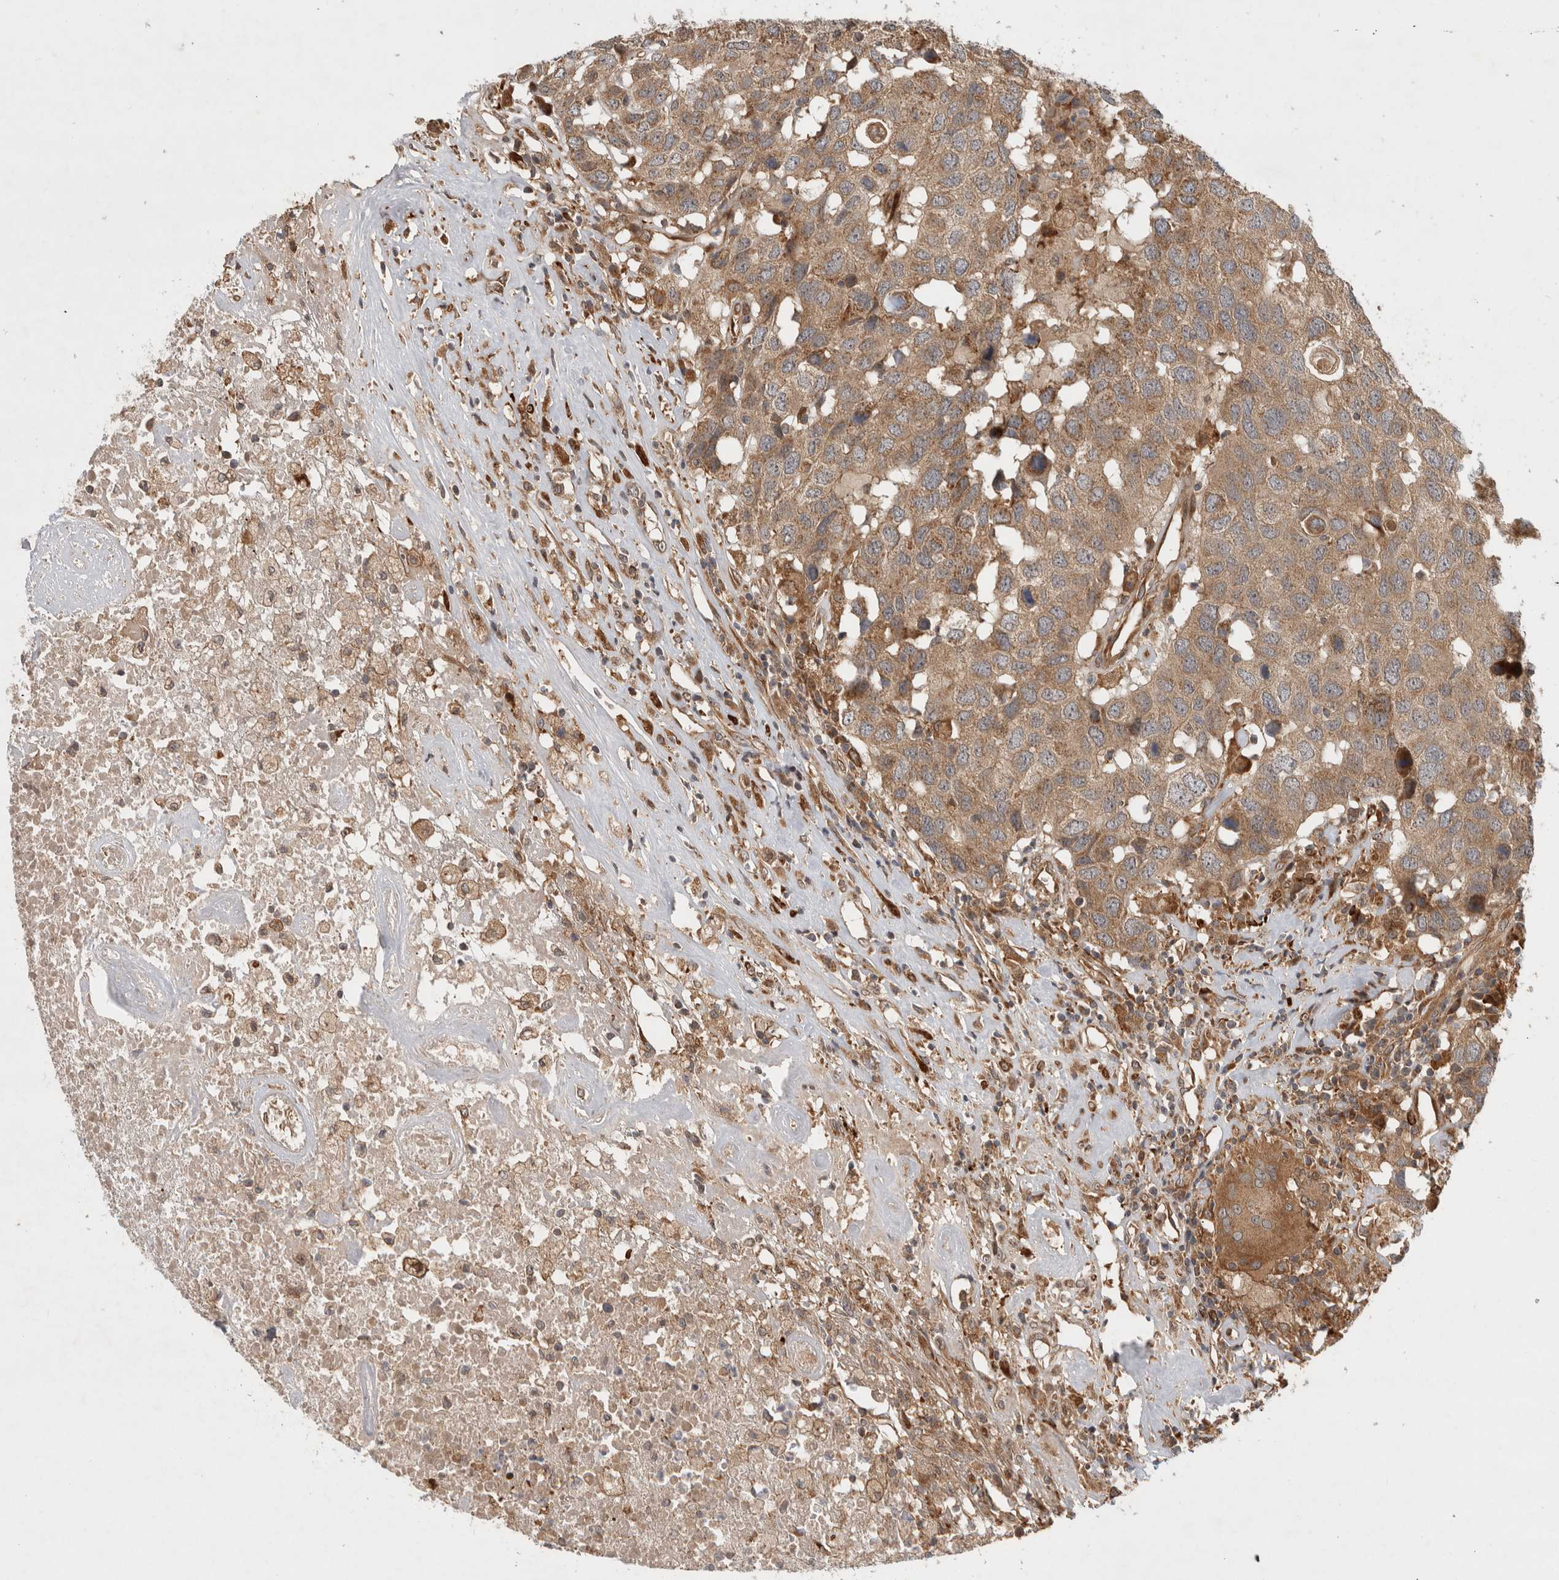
{"staining": {"intensity": "weak", "quantity": ">75%", "location": "cytoplasmic/membranous"}, "tissue": "head and neck cancer", "cell_type": "Tumor cells", "image_type": "cancer", "snomed": [{"axis": "morphology", "description": "Squamous cell carcinoma, NOS"}, {"axis": "topography", "description": "Head-Neck"}], "caption": "Immunohistochemical staining of head and neck squamous cell carcinoma shows weak cytoplasmic/membranous protein expression in about >75% of tumor cells. (DAB = brown stain, brightfield microscopy at high magnification).", "gene": "TUBD1", "patient": {"sex": "male", "age": 66}}